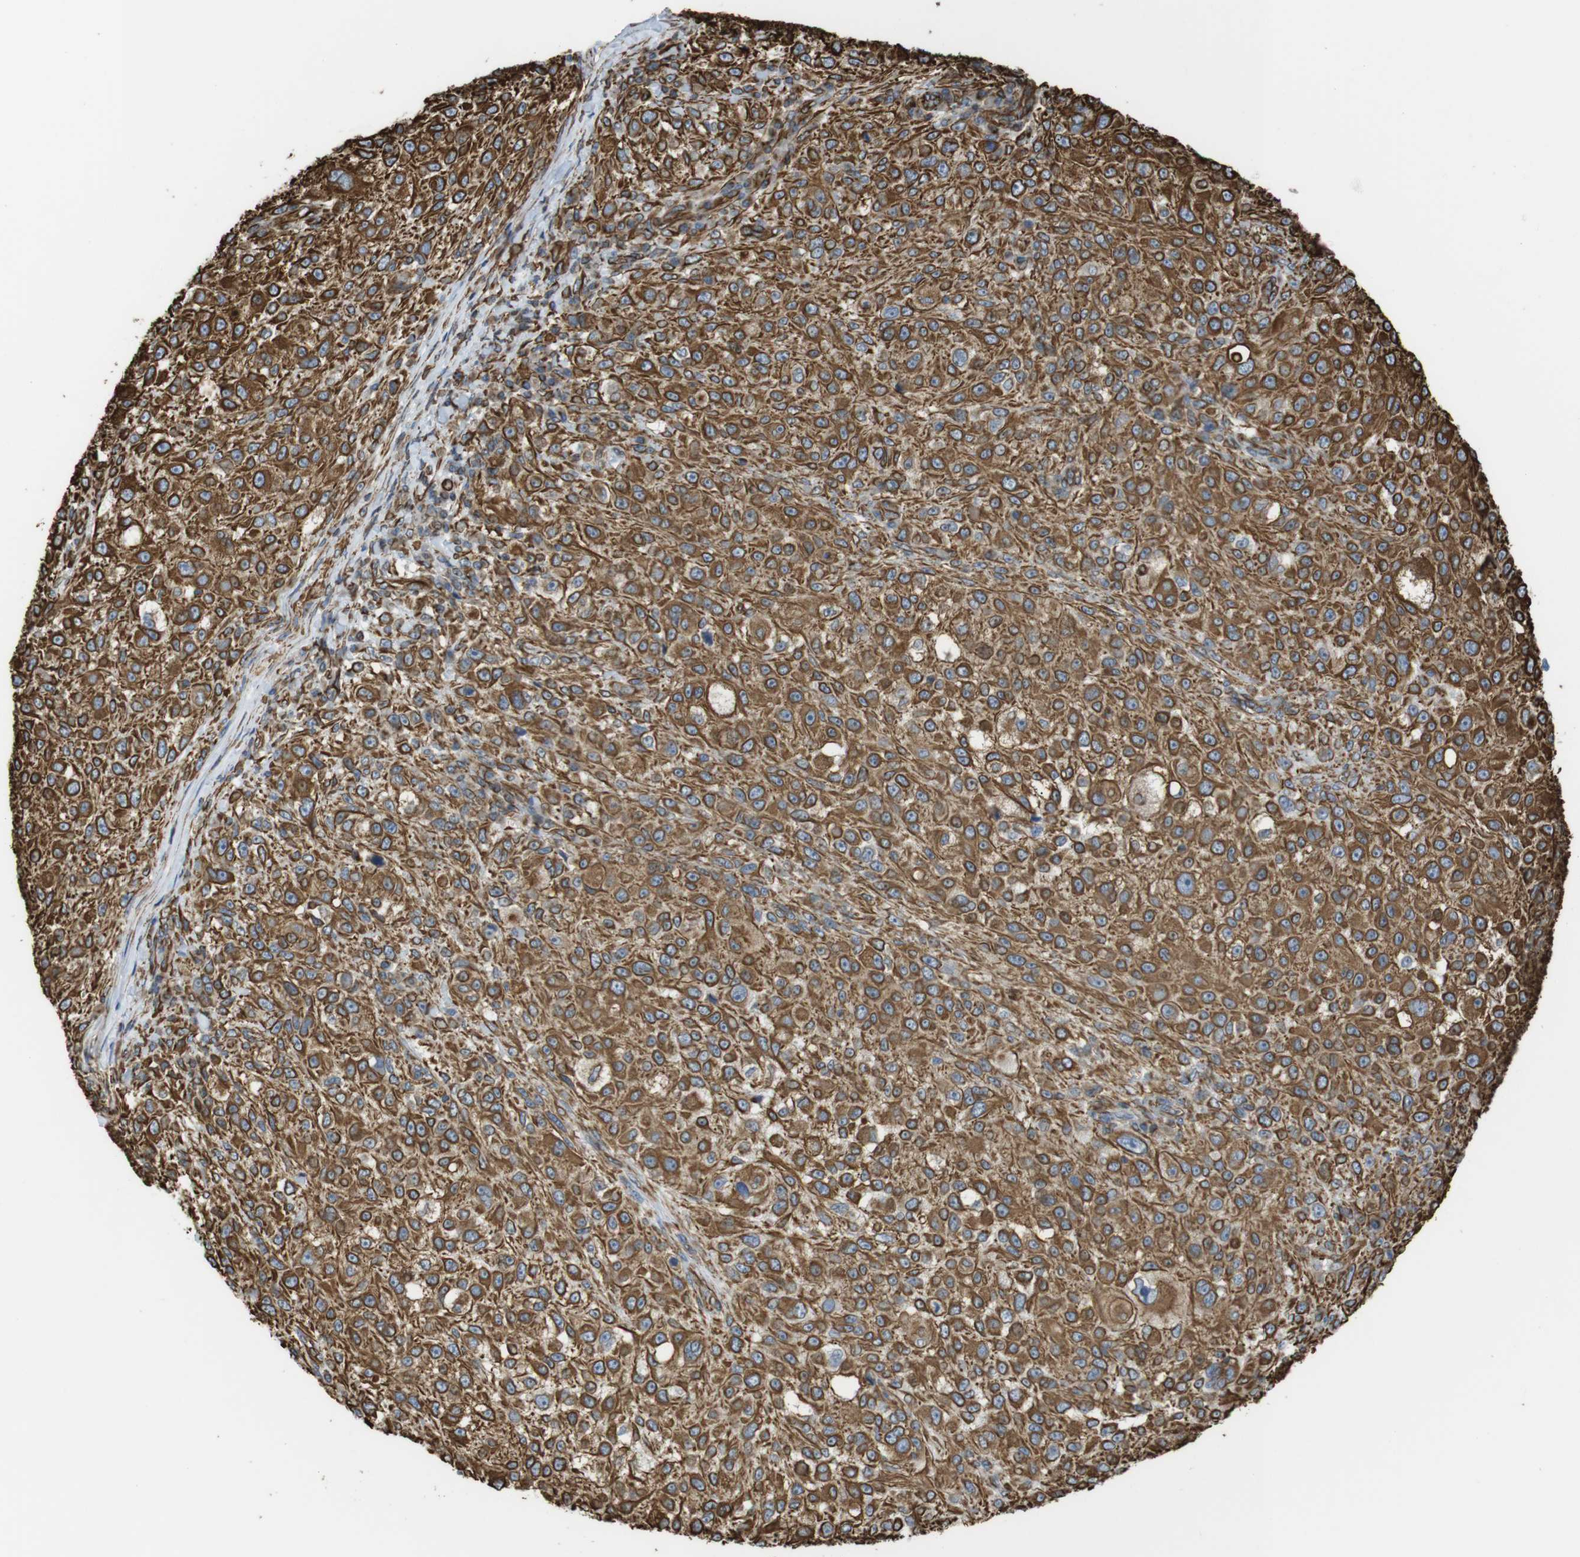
{"staining": {"intensity": "moderate", "quantity": ">75%", "location": "cytoplasmic/membranous"}, "tissue": "melanoma", "cell_type": "Tumor cells", "image_type": "cancer", "snomed": [{"axis": "morphology", "description": "Necrosis, NOS"}, {"axis": "morphology", "description": "Malignant melanoma, NOS"}, {"axis": "topography", "description": "Skin"}], "caption": "A medium amount of moderate cytoplasmic/membranous expression is appreciated in approximately >75% of tumor cells in melanoma tissue.", "gene": "RALGPS1", "patient": {"sex": "female", "age": 87}}